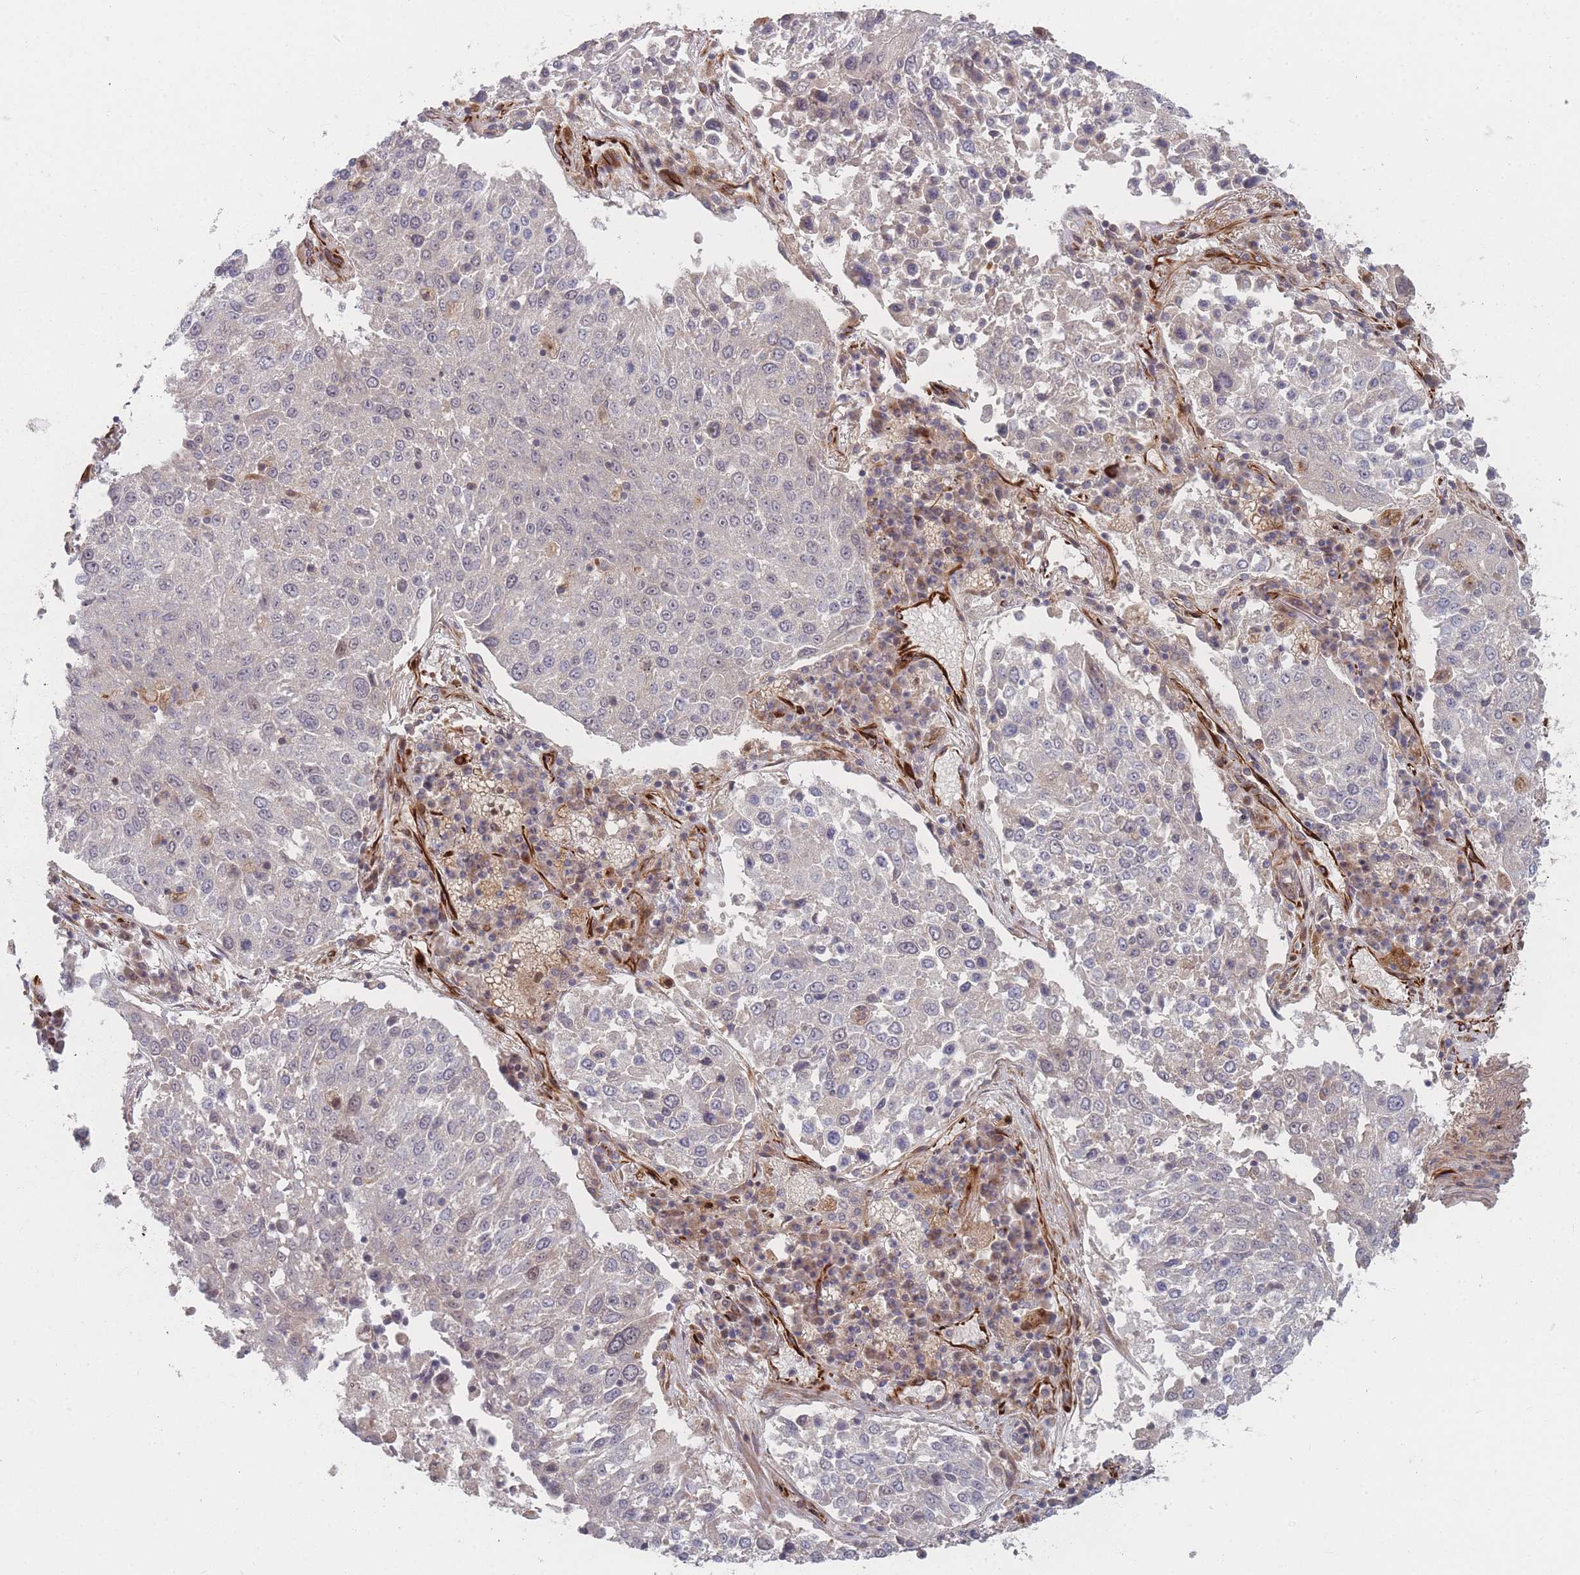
{"staining": {"intensity": "negative", "quantity": "none", "location": "none"}, "tissue": "lung cancer", "cell_type": "Tumor cells", "image_type": "cancer", "snomed": [{"axis": "morphology", "description": "Squamous cell carcinoma, NOS"}, {"axis": "topography", "description": "Lung"}], "caption": "DAB immunohistochemical staining of human lung squamous cell carcinoma reveals no significant expression in tumor cells. (DAB (3,3'-diaminobenzidine) immunohistochemistry, high magnification).", "gene": "EEF1AKMT2", "patient": {"sex": "male", "age": 65}}